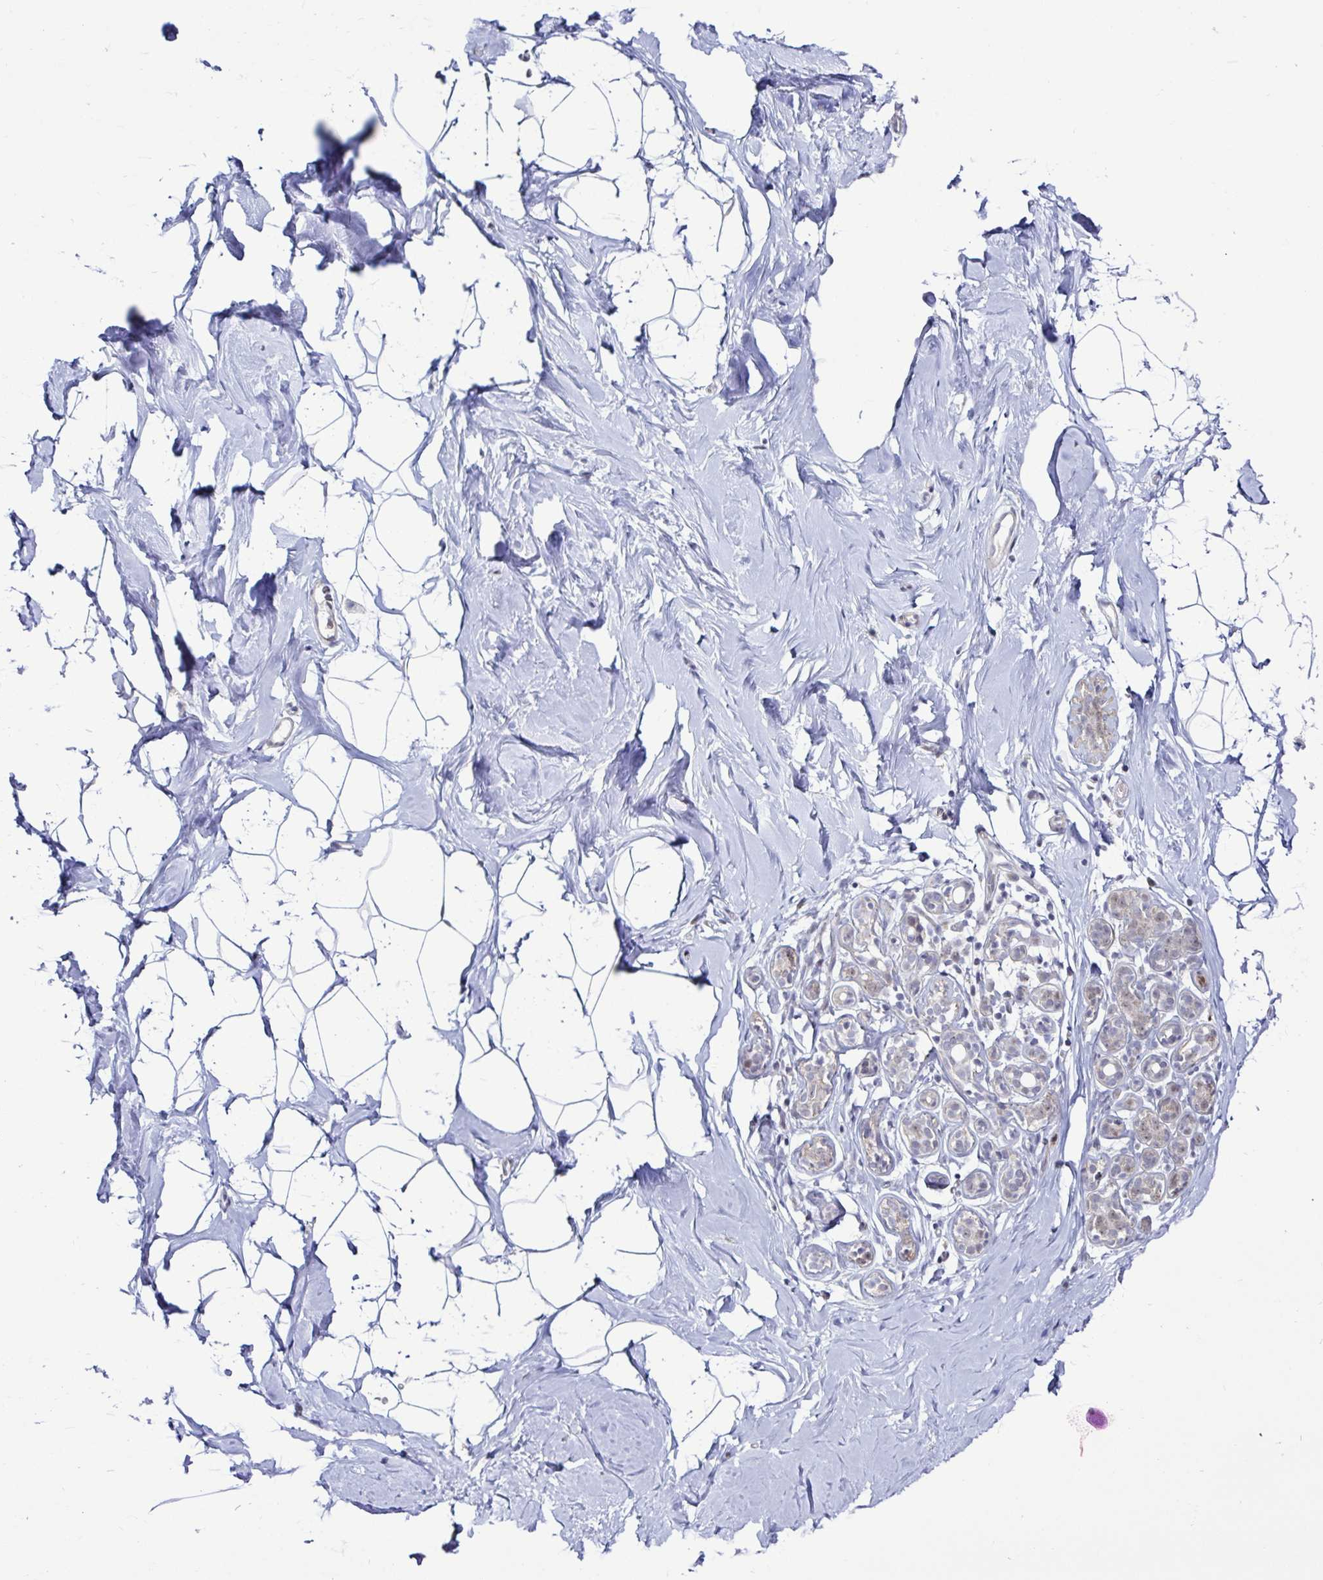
{"staining": {"intensity": "negative", "quantity": "none", "location": "none"}, "tissue": "breast", "cell_type": "Adipocytes", "image_type": "normal", "snomed": [{"axis": "morphology", "description": "Normal tissue, NOS"}, {"axis": "topography", "description": "Breast"}], "caption": "This micrograph is of benign breast stained with IHC to label a protein in brown with the nuclei are counter-stained blue. There is no positivity in adipocytes. Brightfield microscopy of immunohistochemistry (IHC) stained with DAB (3,3'-diaminobenzidine) (brown) and hematoxylin (blue), captured at high magnification.", "gene": "DZIP1", "patient": {"sex": "female", "age": 32}}